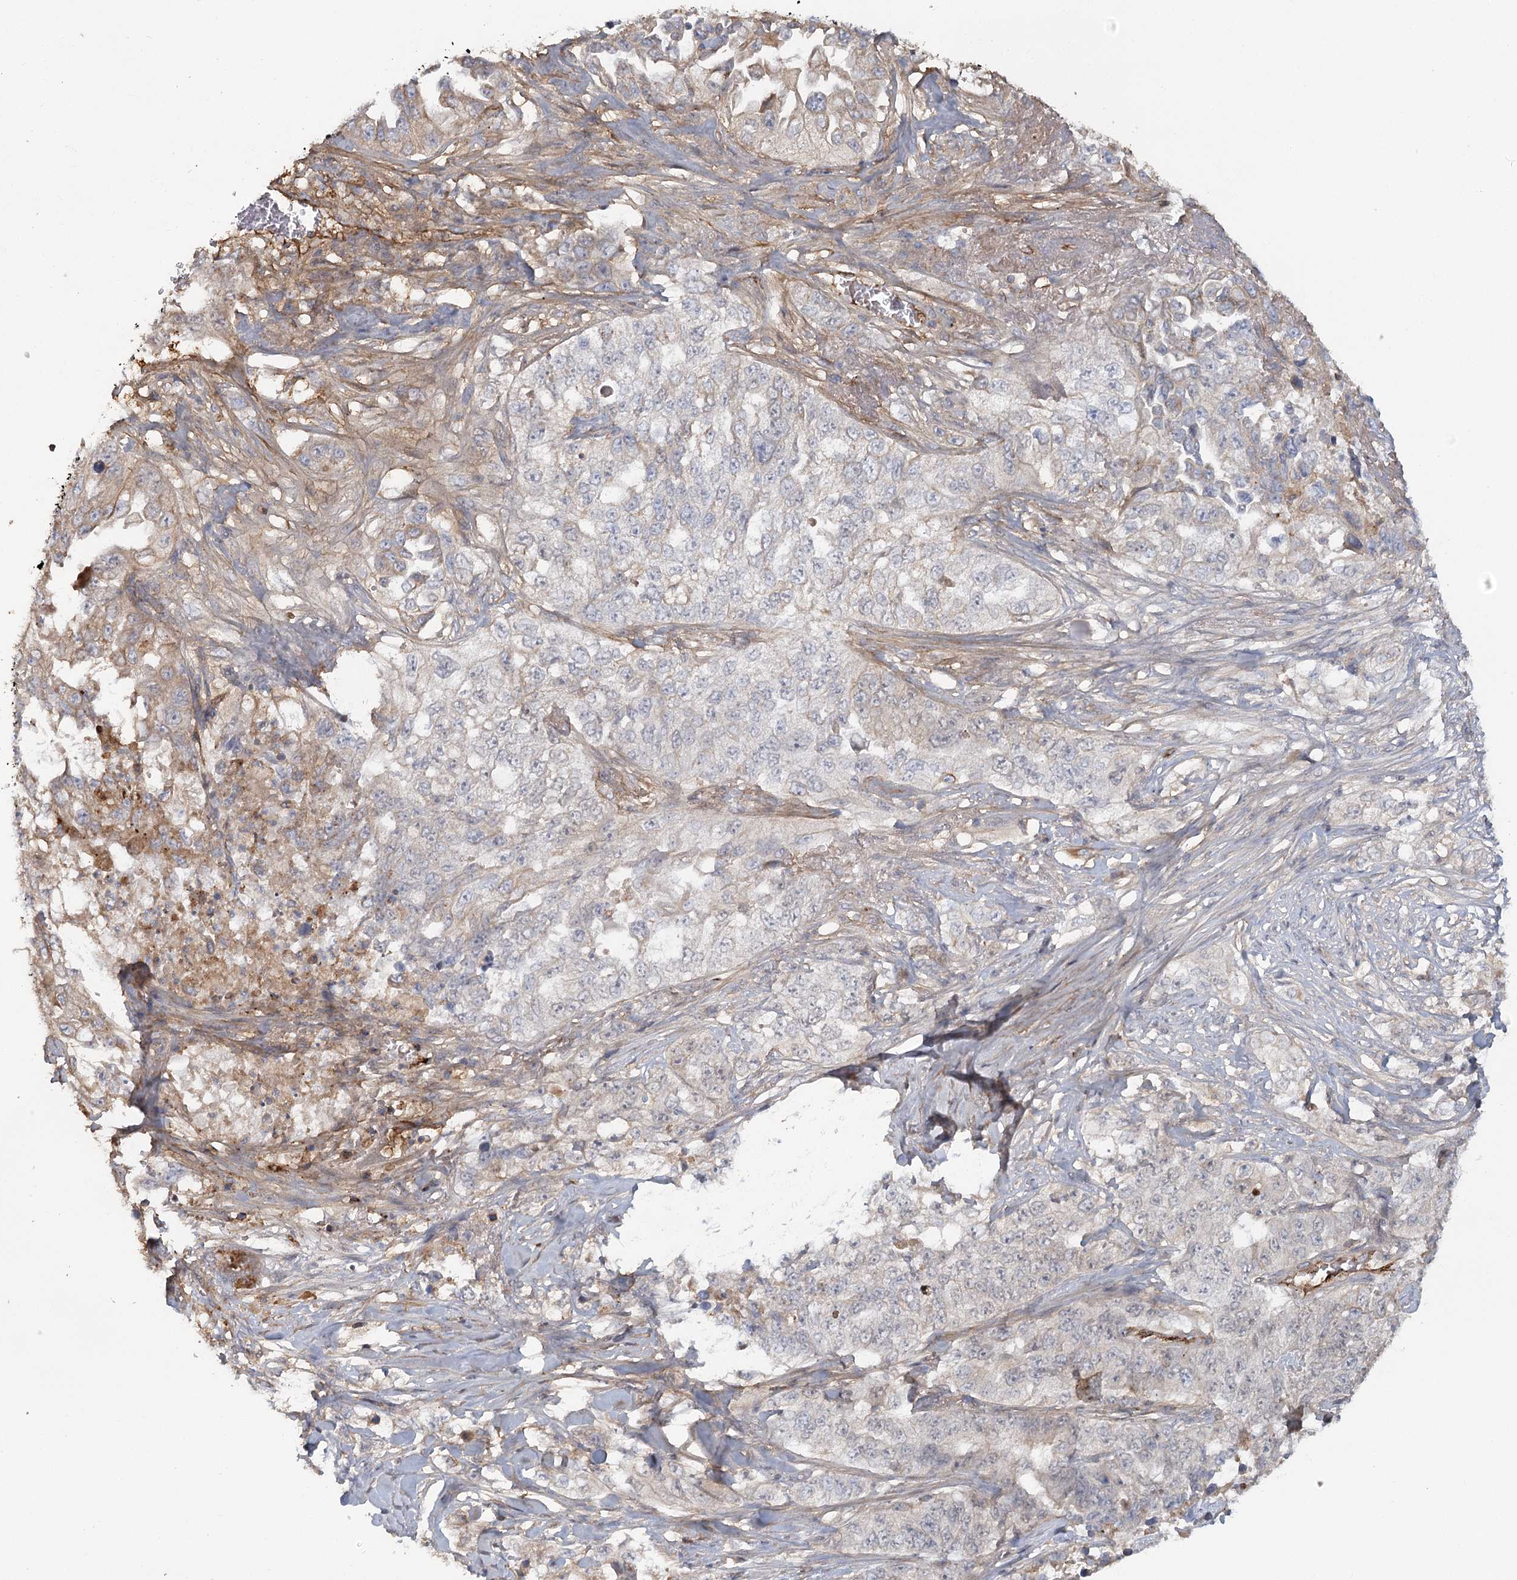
{"staining": {"intensity": "negative", "quantity": "none", "location": "none"}, "tissue": "lung cancer", "cell_type": "Tumor cells", "image_type": "cancer", "snomed": [{"axis": "morphology", "description": "Adenocarcinoma, NOS"}, {"axis": "topography", "description": "Lung"}], "caption": "A high-resolution histopathology image shows immunohistochemistry (IHC) staining of lung adenocarcinoma, which demonstrates no significant expression in tumor cells.", "gene": "KBTBD4", "patient": {"sex": "female", "age": 51}}